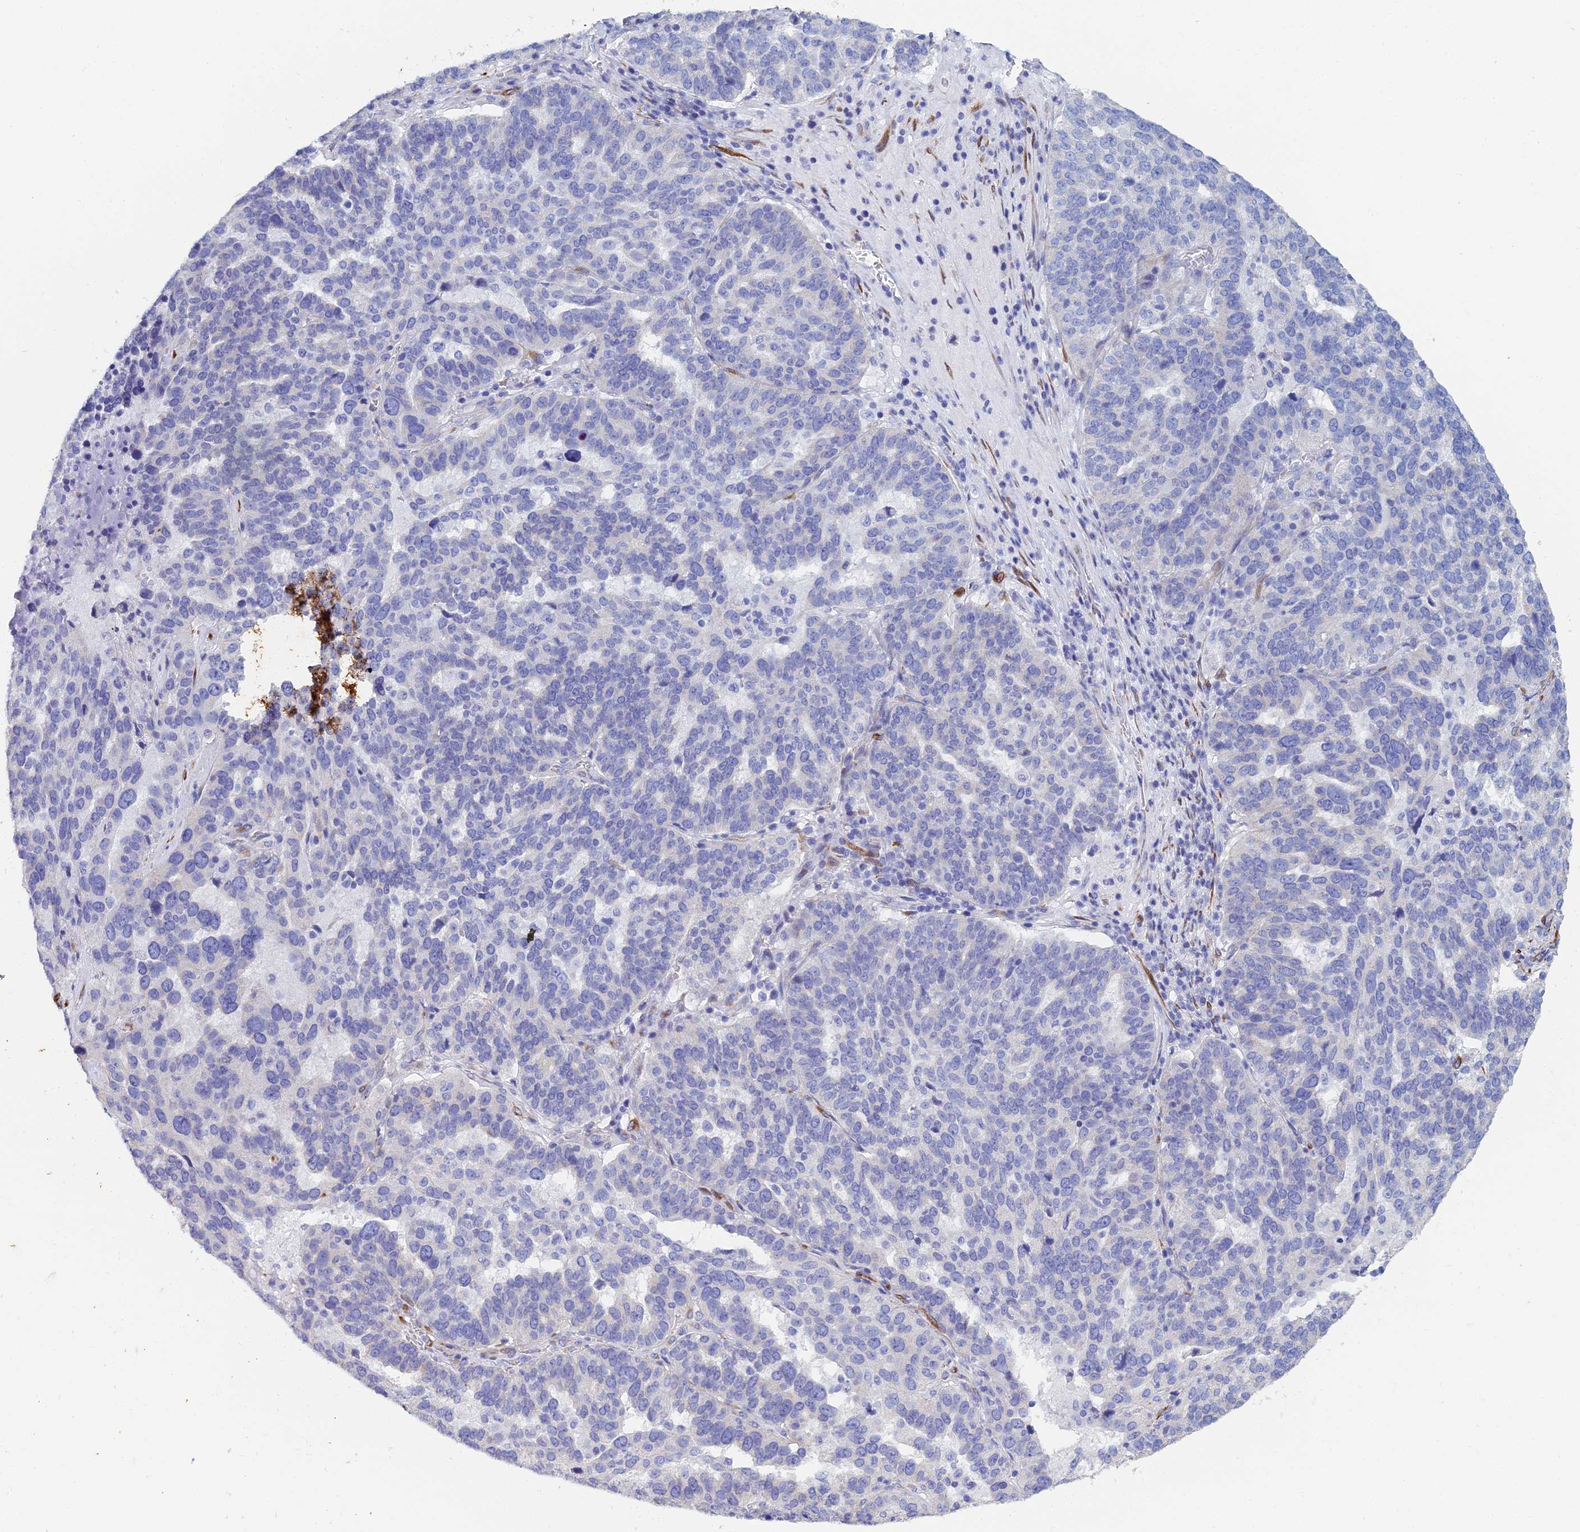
{"staining": {"intensity": "negative", "quantity": "none", "location": "none"}, "tissue": "ovarian cancer", "cell_type": "Tumor cells", "image_type": "cancer", "snomed": [{"axis": "morphology", "description": "Cystadenocarcinoma, serous, NOS"}, {"axis": "topography", "description": "Ovary"}], "caption": "Histopathology image shows no significant protein staining in tumor cells of ovarian cancer (serous cystadenocarcinoma). (DAB (3,3'-diaminobenzidine) IHC visualized using brightfield microscopy, high magnification).", "gene": "PCDHA8", "patient": {"sex": "female", "age": 59}}